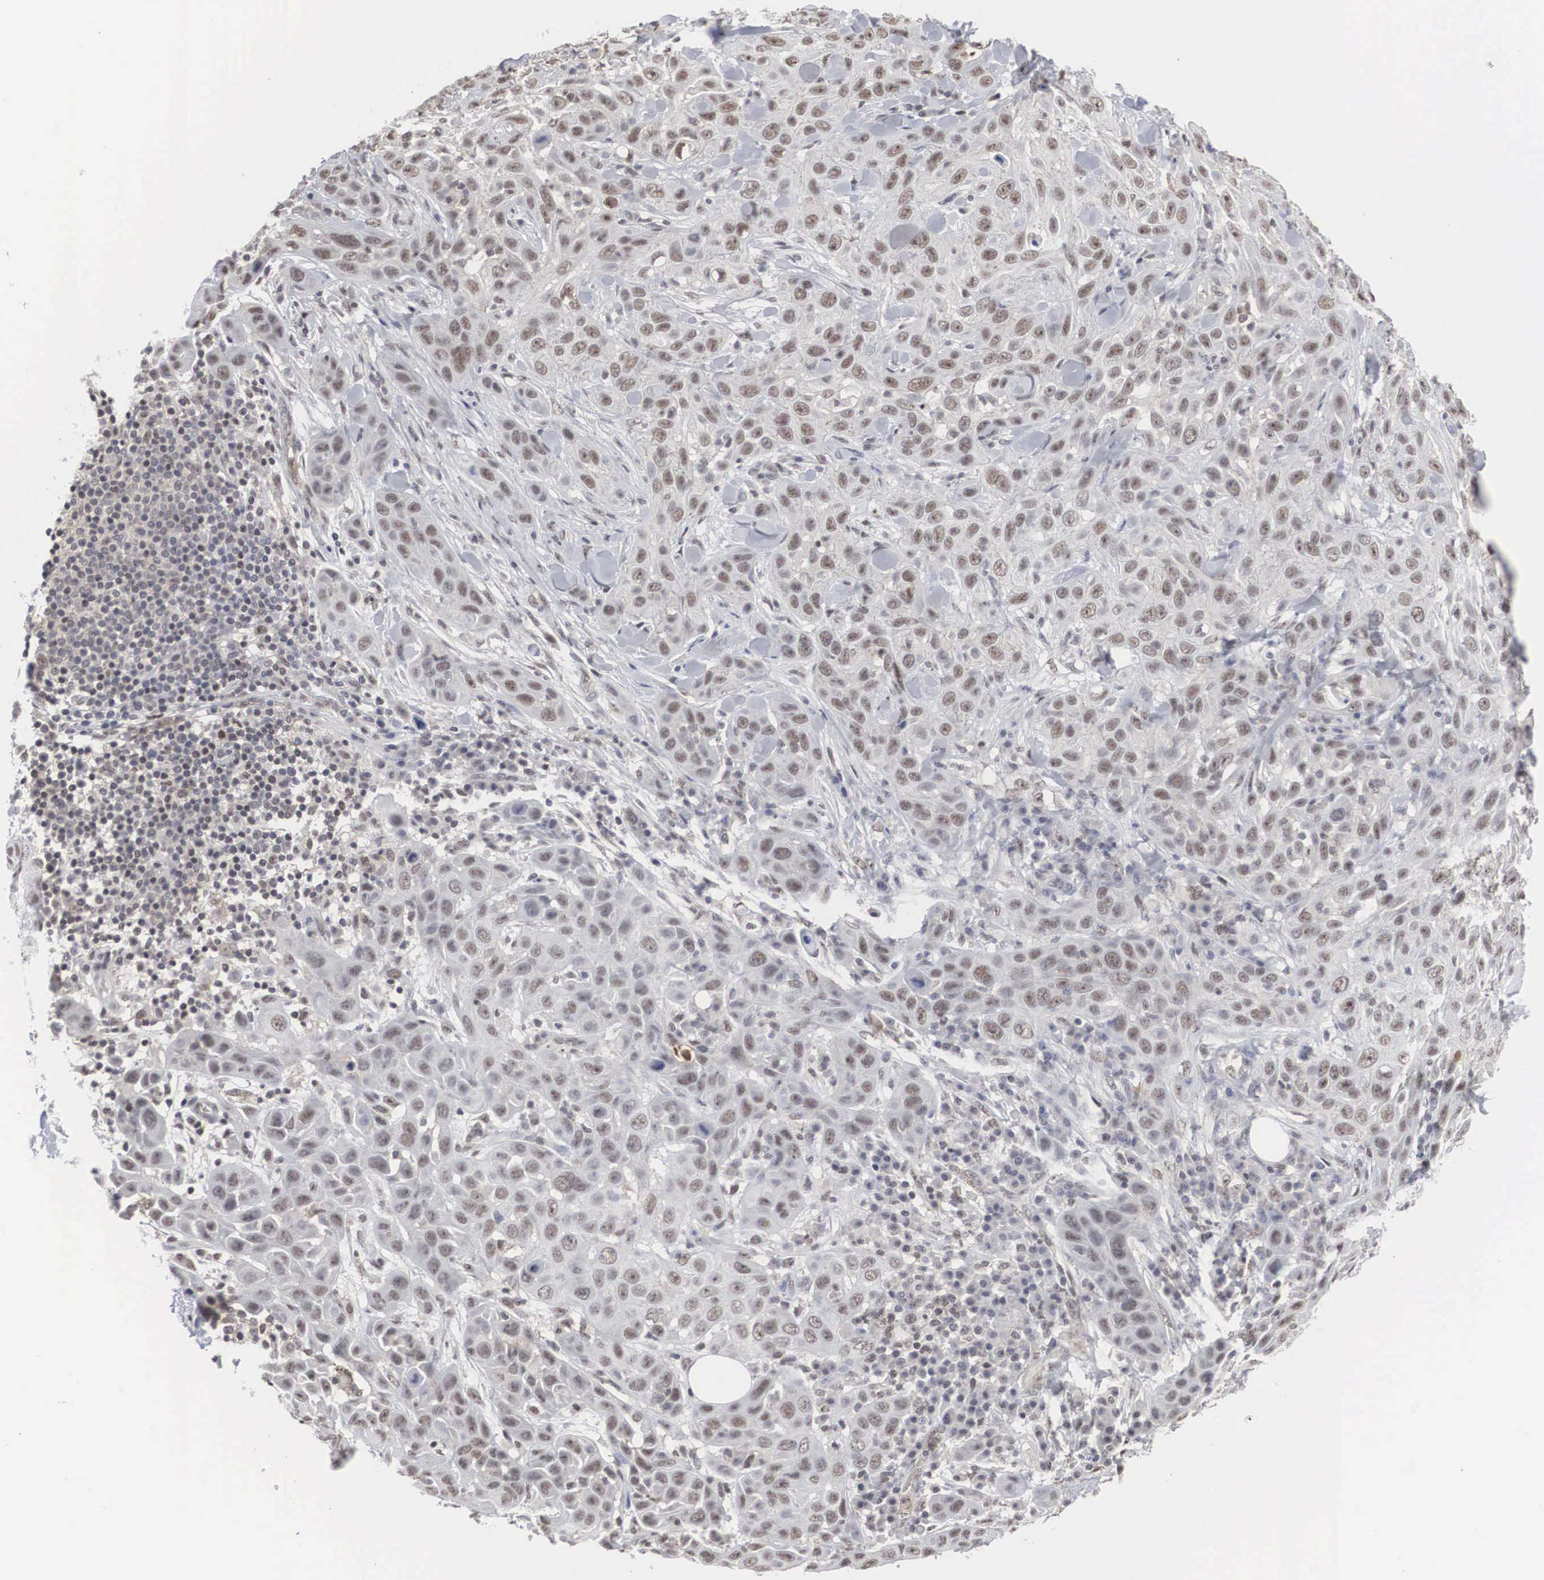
{"staining": {"intensity": "weak", "quantity": "25%-75%", "location": "nuclear"}, "tissue": "skin cancer", "cell_type": "Tumor cells", "image_type": "cancer", "snomed": [{"axis": "morphology", "description": "Squamous cell carcinoma, NOS"}, {"axis": "topography", "description": "Skin"}], "caption": "Skin cancer (squamous cell carcinoma) stained with DAB IHC demonstrates low levels of weak nuclear expression in approximately 25%-75% of tumor cells. (IHC, brightfield microscopy, high magnification).", "gene": "AUTS2", "patient": {"sex": "male", "age": 84}}